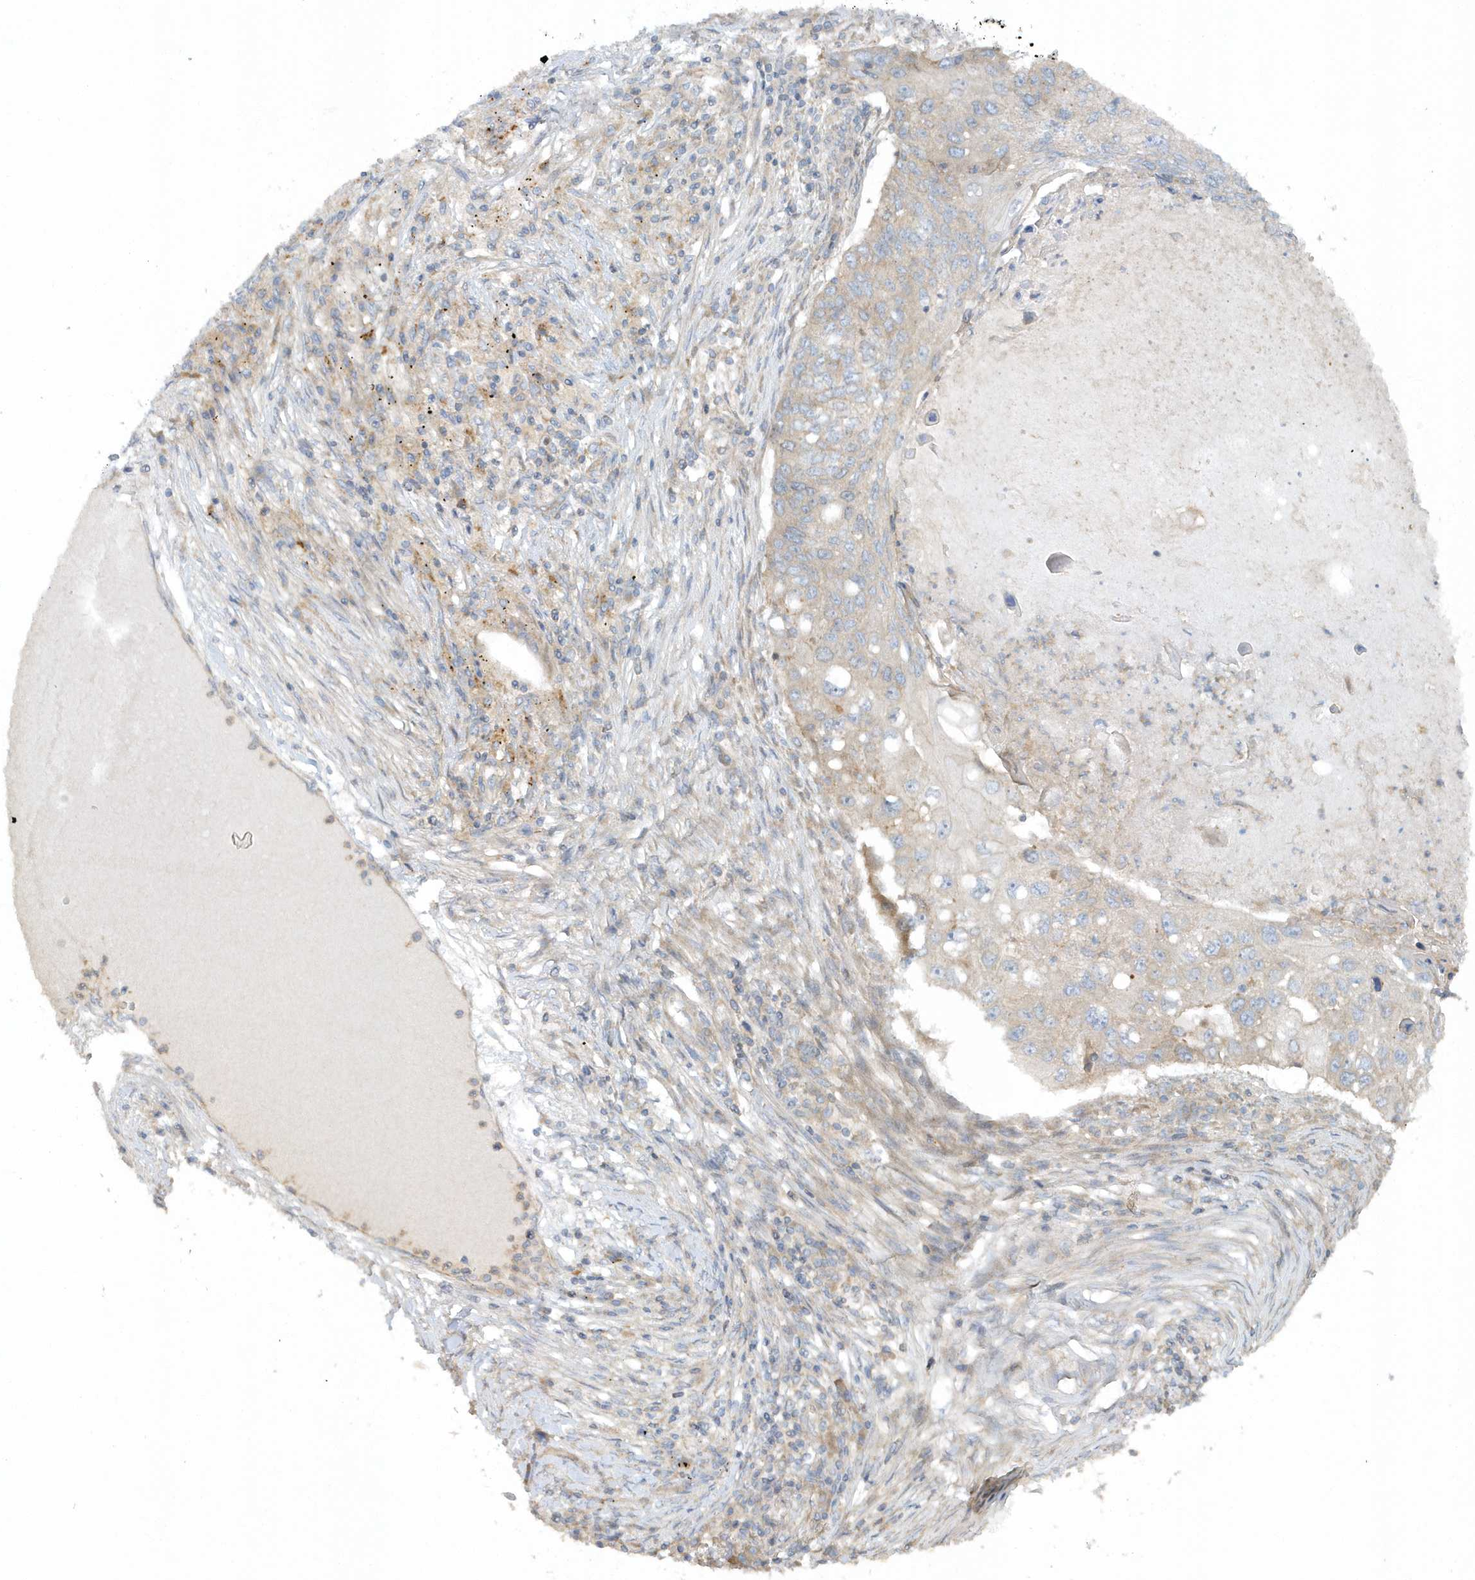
{"staining": {"intensity": "weak", "quantity": "<25%", "location": "cytoplasmic/membranous"}, "tissue": "lung cancer", "cell_type": "Tumor cells", "image_type": "cancer", "snomed": [{"axis": "morphology", "description": "Squamous cell carcinoma, NOS"}, {"axis": "topography", "description": "Lung"}], "caption": "Photomicrograph shows no significant protein expression in tumor cells of lung squamous cell carcinoma.", "gene": "CNOT10", "patient": {"sex": "female", "age": 63}}